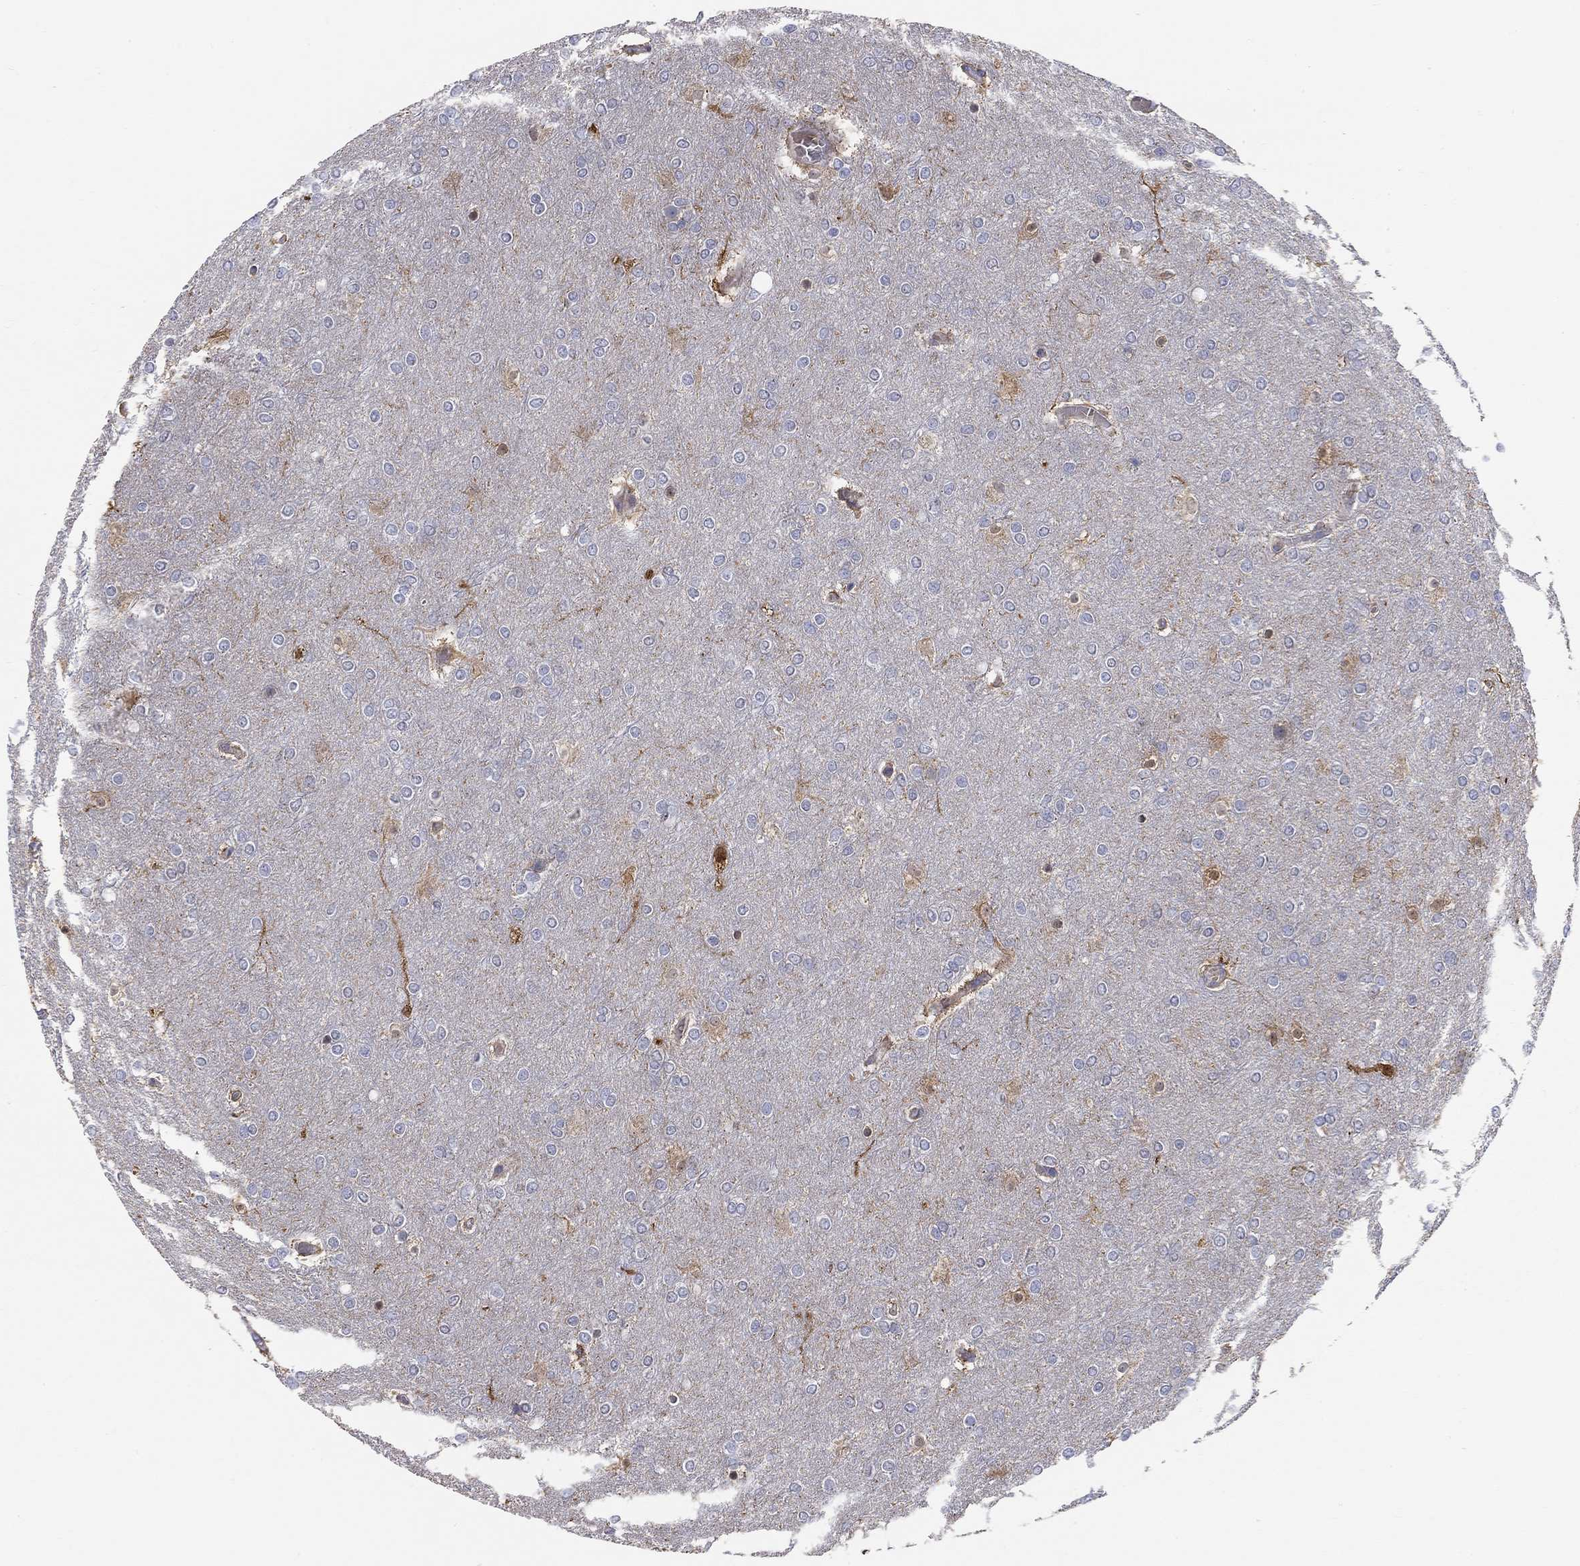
{"staining": {"intensity": "negative", "quantity": "none", "location": "none"}, "tissue": "glioma", "cell_type": "Tumor cells", "image_type": "cancer", "snomed": [{"axis": "morphology", "description": "Glioma, malignant, High grade"}, {"axis": "topography", "description": "Brain"}], "caption": "DAB immunohistochemical staining of glioma reveals no significant positivity in tumor cells.", "gene": "CFAP161", "patient": {"sex": "female", "age": 61}}